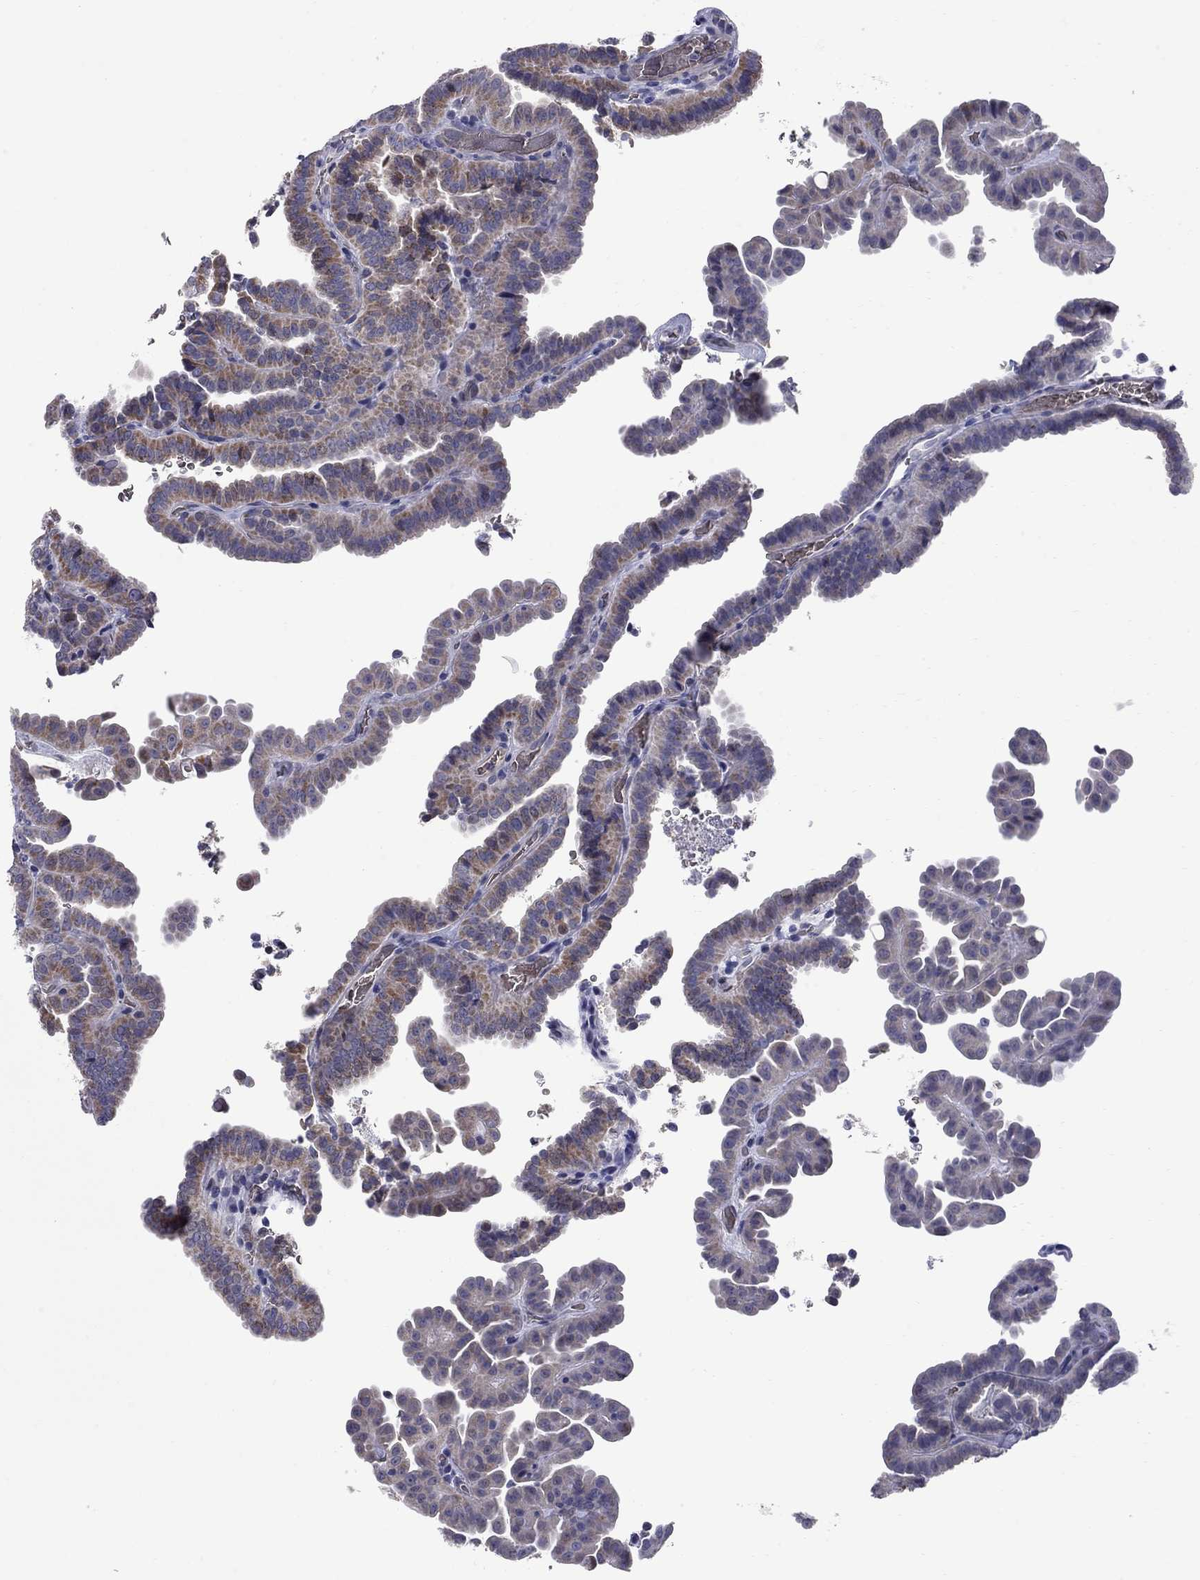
{"staining": {"intensity": "moderate", "quantity": ">75%", "location": "cytoplasmic/membranous"}, "tissue": "thyroid cancer", "cell_type": "Tumor cells", "image_type": "cancer", "snomed": [{"axis": "morphology", "description": "Papillary adenocarcinoma, NOS"}, {"axis": "topography", "description": "Thyroid gland"}], "caption": "Approximately >75% of tumor cells in thyroid cancer show moderate cytoplasmic/membranous protein positivity as visualized by brown immunohistochemical staining.", "gene": "HTR4", "patient": {"sex": "female", "age": 39}}